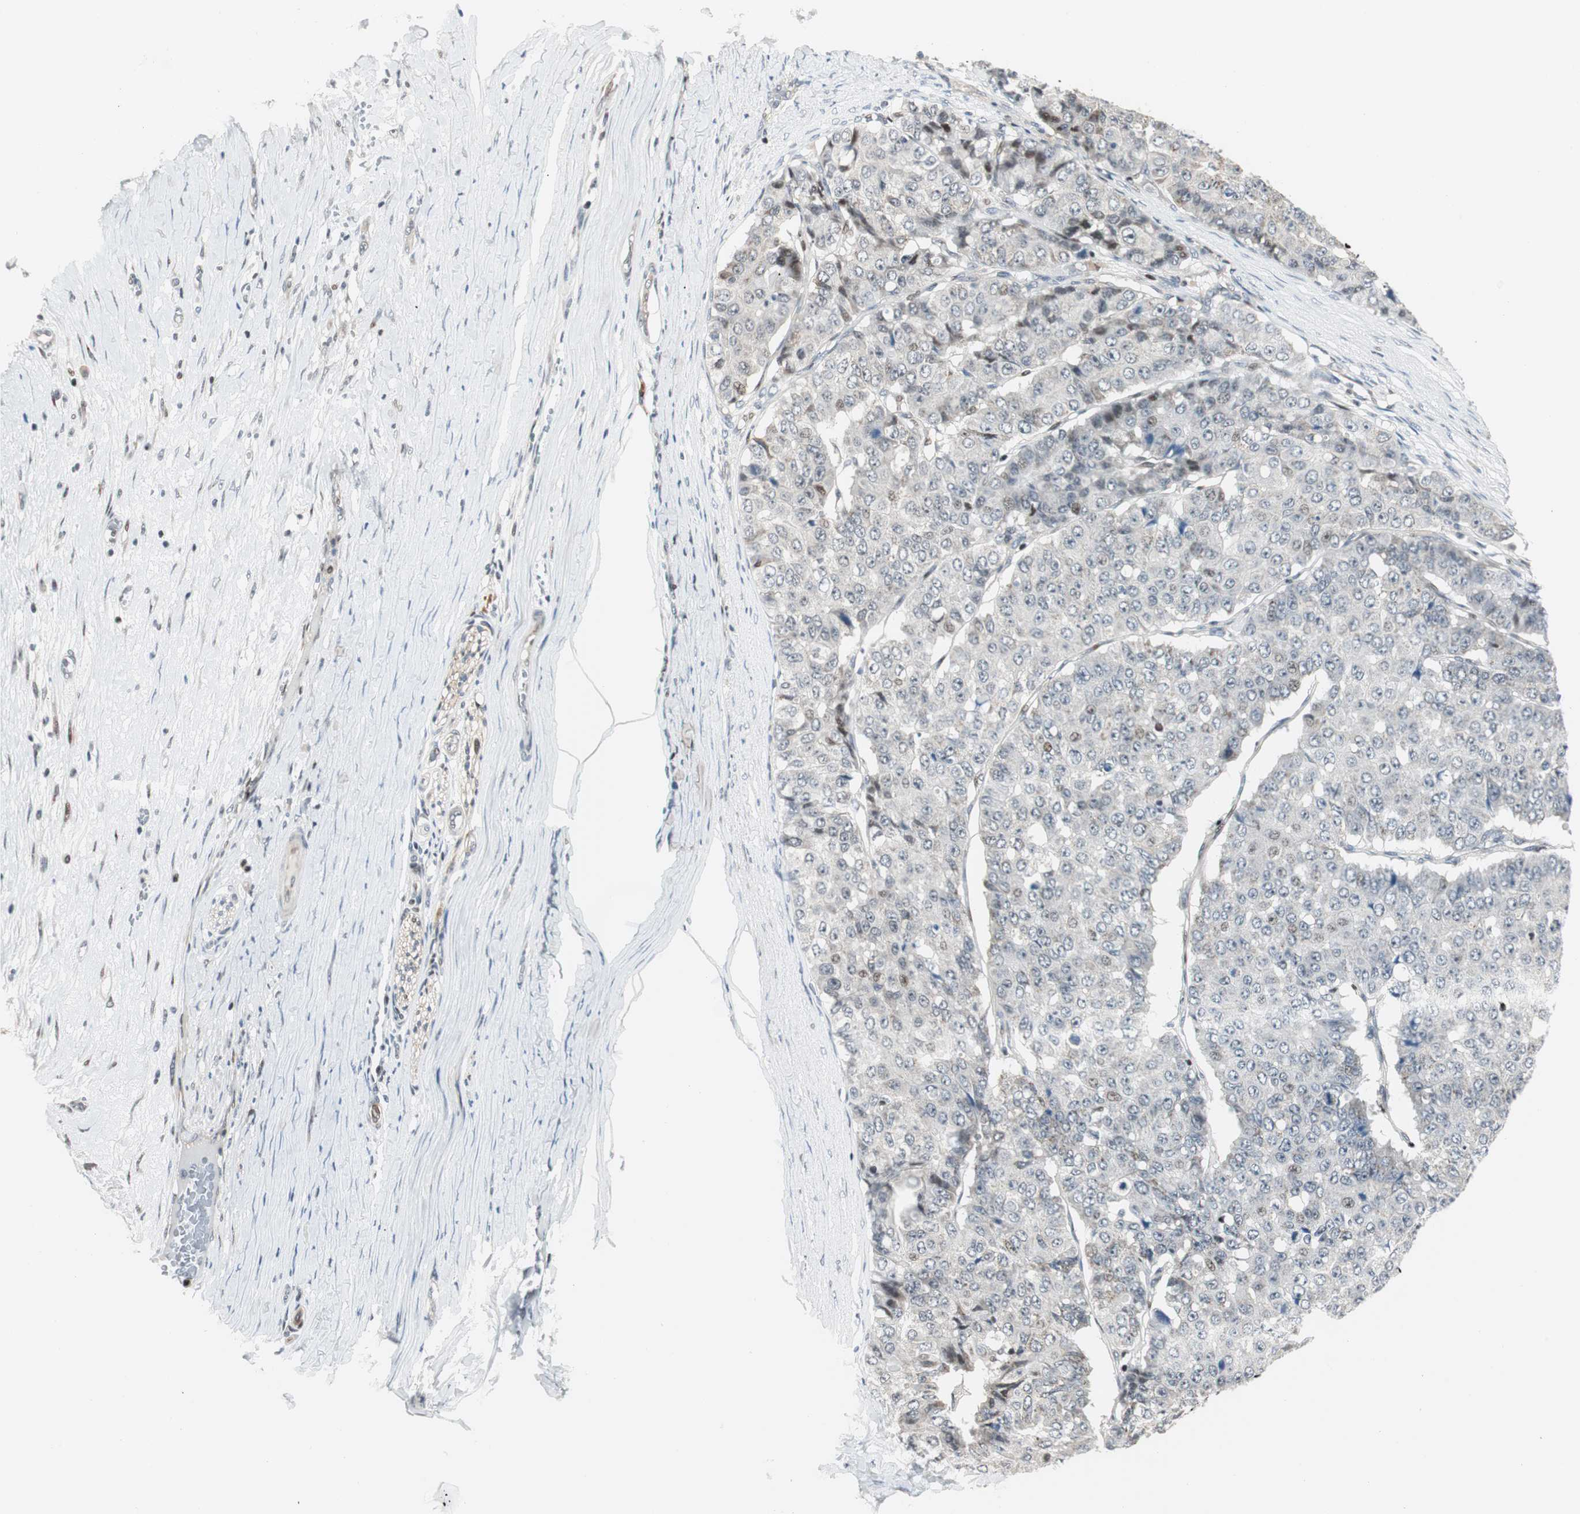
{"staining": {"intensity": "weak", "quantity": "<25%", "location": "nuclear"}, "tissue": "pancreatic cancer", "cell_type": "Tumor cells", "image_type": "cancer", "snomed": [{"axis": "morphology", "description": "Adenocarcinoma, NOS"}, {"axis": "topography", "description": "Pancreas"}], "caption": "IHC photomicrograph of human pancreatic adenocarcinoma stained for a protein (brown), which displays no staining in tumor cells.", "gene": "RAD1", "patient": {"sex": "male", "age": 50}}